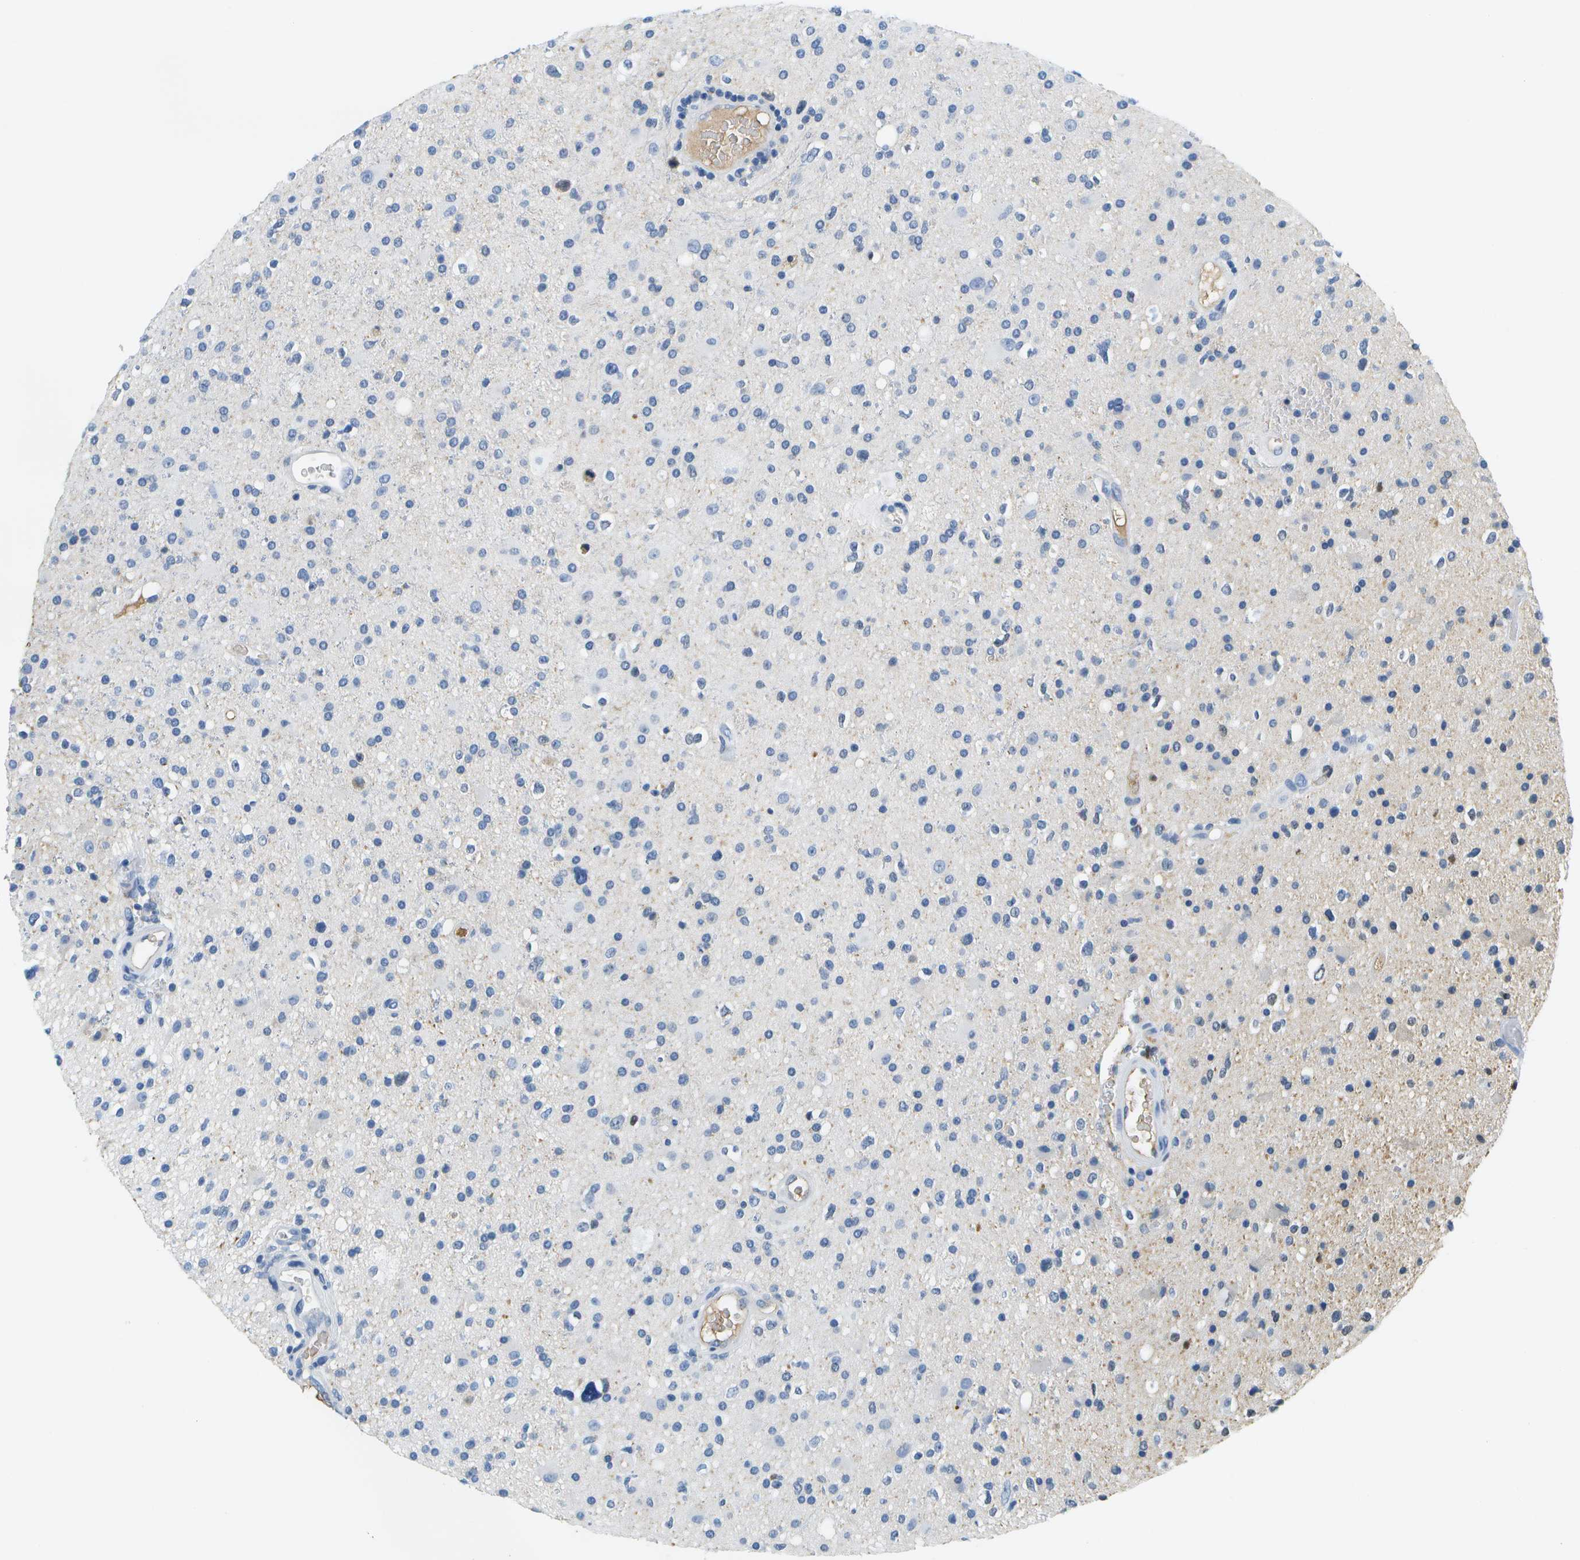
{"staining": {"intensity": "moderate", "quantity": "<25%", "location": "nuclear"}, "tissue": "glioma", "cell_type": "Tumor cells", "image_type": "cancer", "snomed": [{"axis": "morphology", "description": "Glioma, malignant, High grade"}, {"axis": "topography", "description": "Brain"}], "caption": "Protein staining of malignant high-grade glioma tissue shows moderate nuclear expression in about <25% of tumor cells.", "gene": "SERPINA1", "patient": {"sex": "male", "age": 33}}